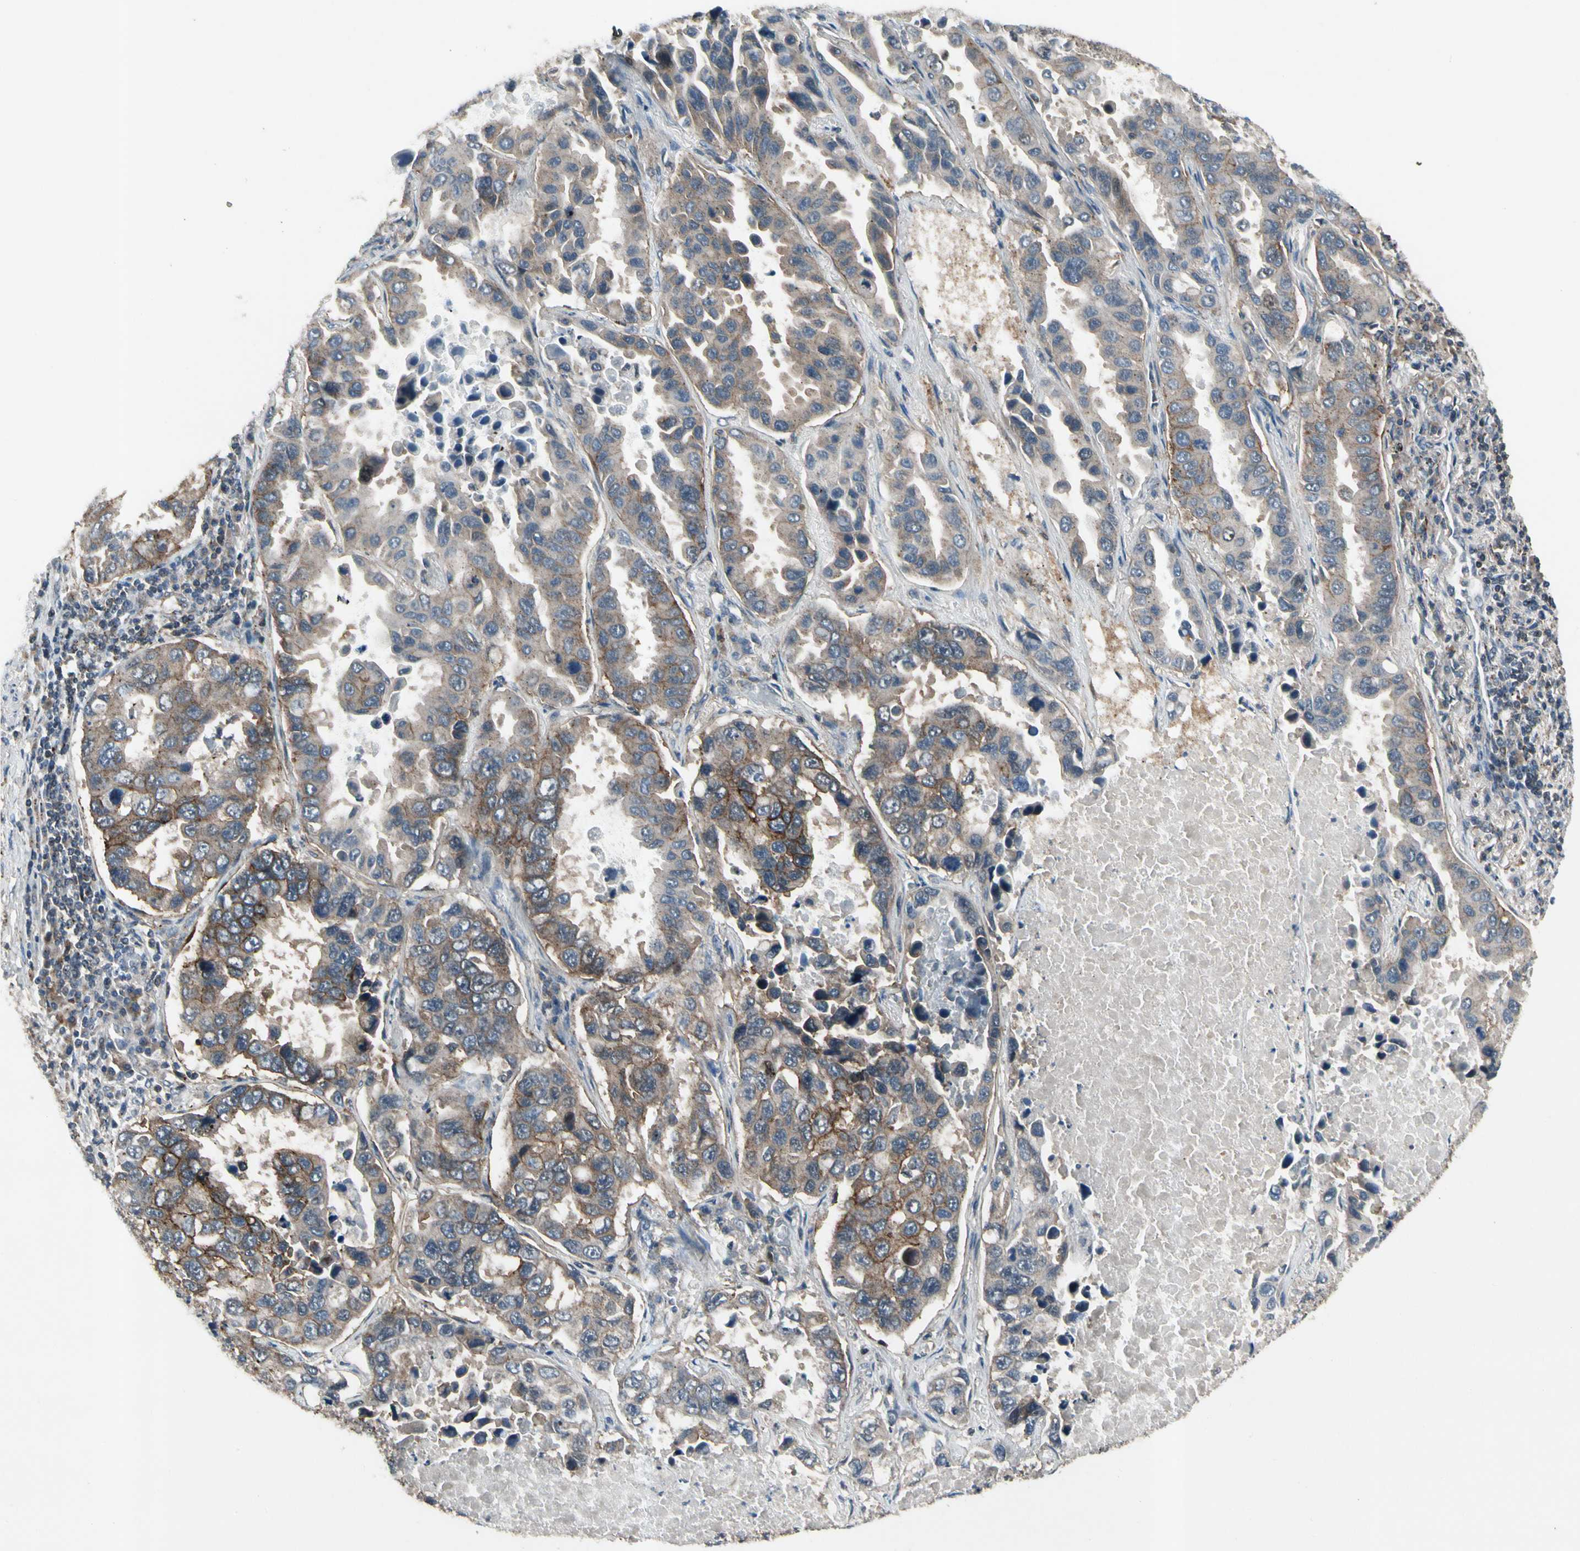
{"staining": {"intensity": "strong", "quantity": ">75%", "location": "cytoplasmic/membranous"}, "tissue": "lung cancer", "cell_type": "Tumor cells", "image_type": "cancer", "snomed": [{"axis": "morphology", "description": "Adenocarcinoma, NOS"}, {"axis": "topography", "description": "Lung"}], "caption": "High-power microscopy captured an immunohistochemistry (IHC) image of adenocarcinoma (lung), revealing strong cytoplasmic/membranous positivity in about >75% of tumor cells.", "gene": "NMI", "patient": {"sex": "male", "age": 64}}